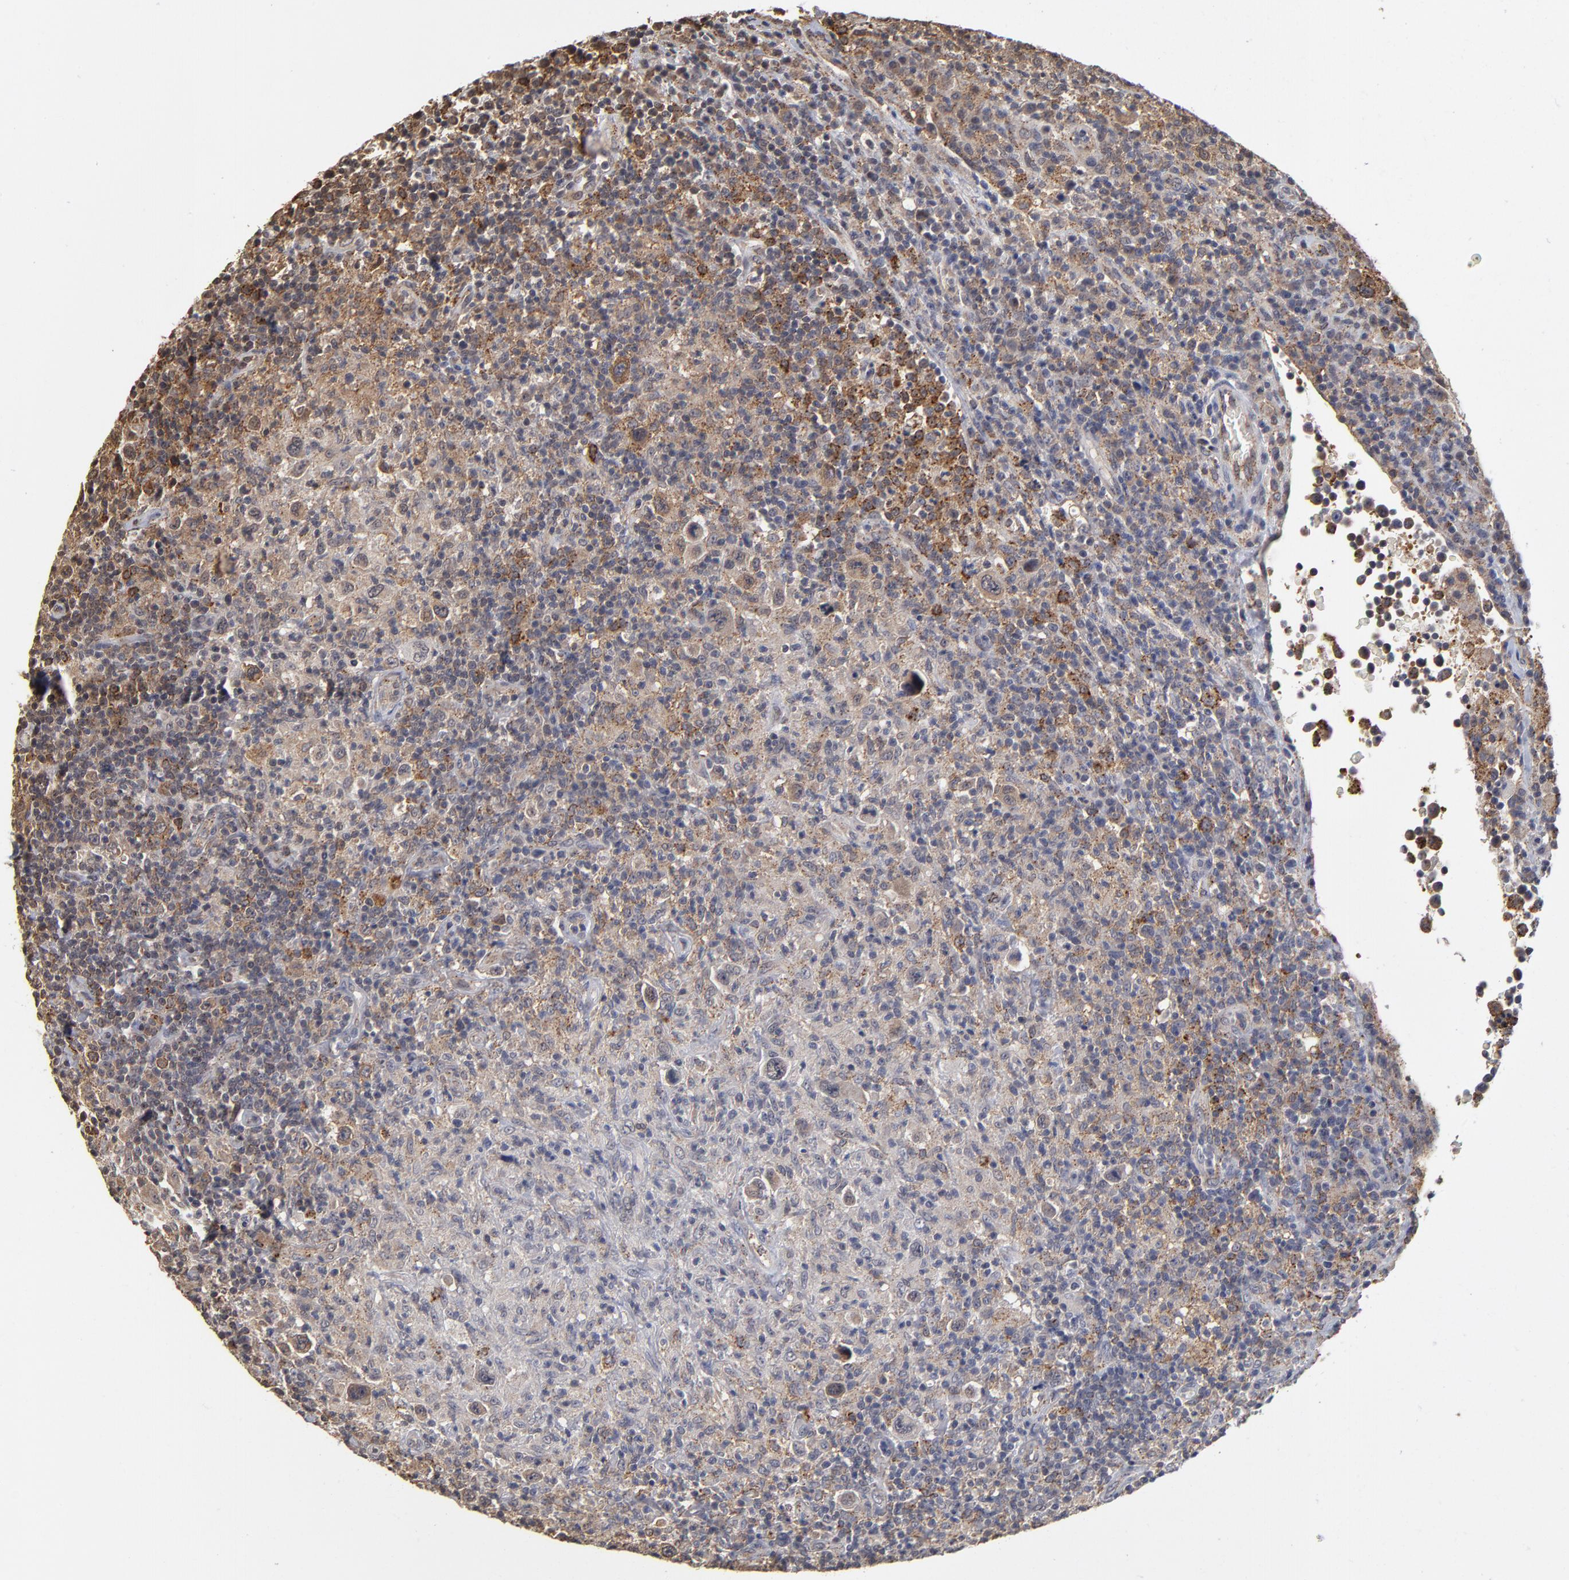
{"staining": {"intensity": "moderate", "quantity": ">75%", "location": "cytoplasmic/membranous"}, "tissue": "lymphoma", "cell_type": "Tumor cells", "image_type": "cancer", "snomed": [{"axis": "morphology", "description": "Hodgkin's disease, NOS"}, {"axis": "topography", "description": "Lymph node"}], "caption": "Protein staining of lymphoma tissue reveals moderate cytoplasmic/membranous positivity in approximately >75% of tumor cells.", "gene": "ASB8", "patient": {"sex": "male", "age": 65}}